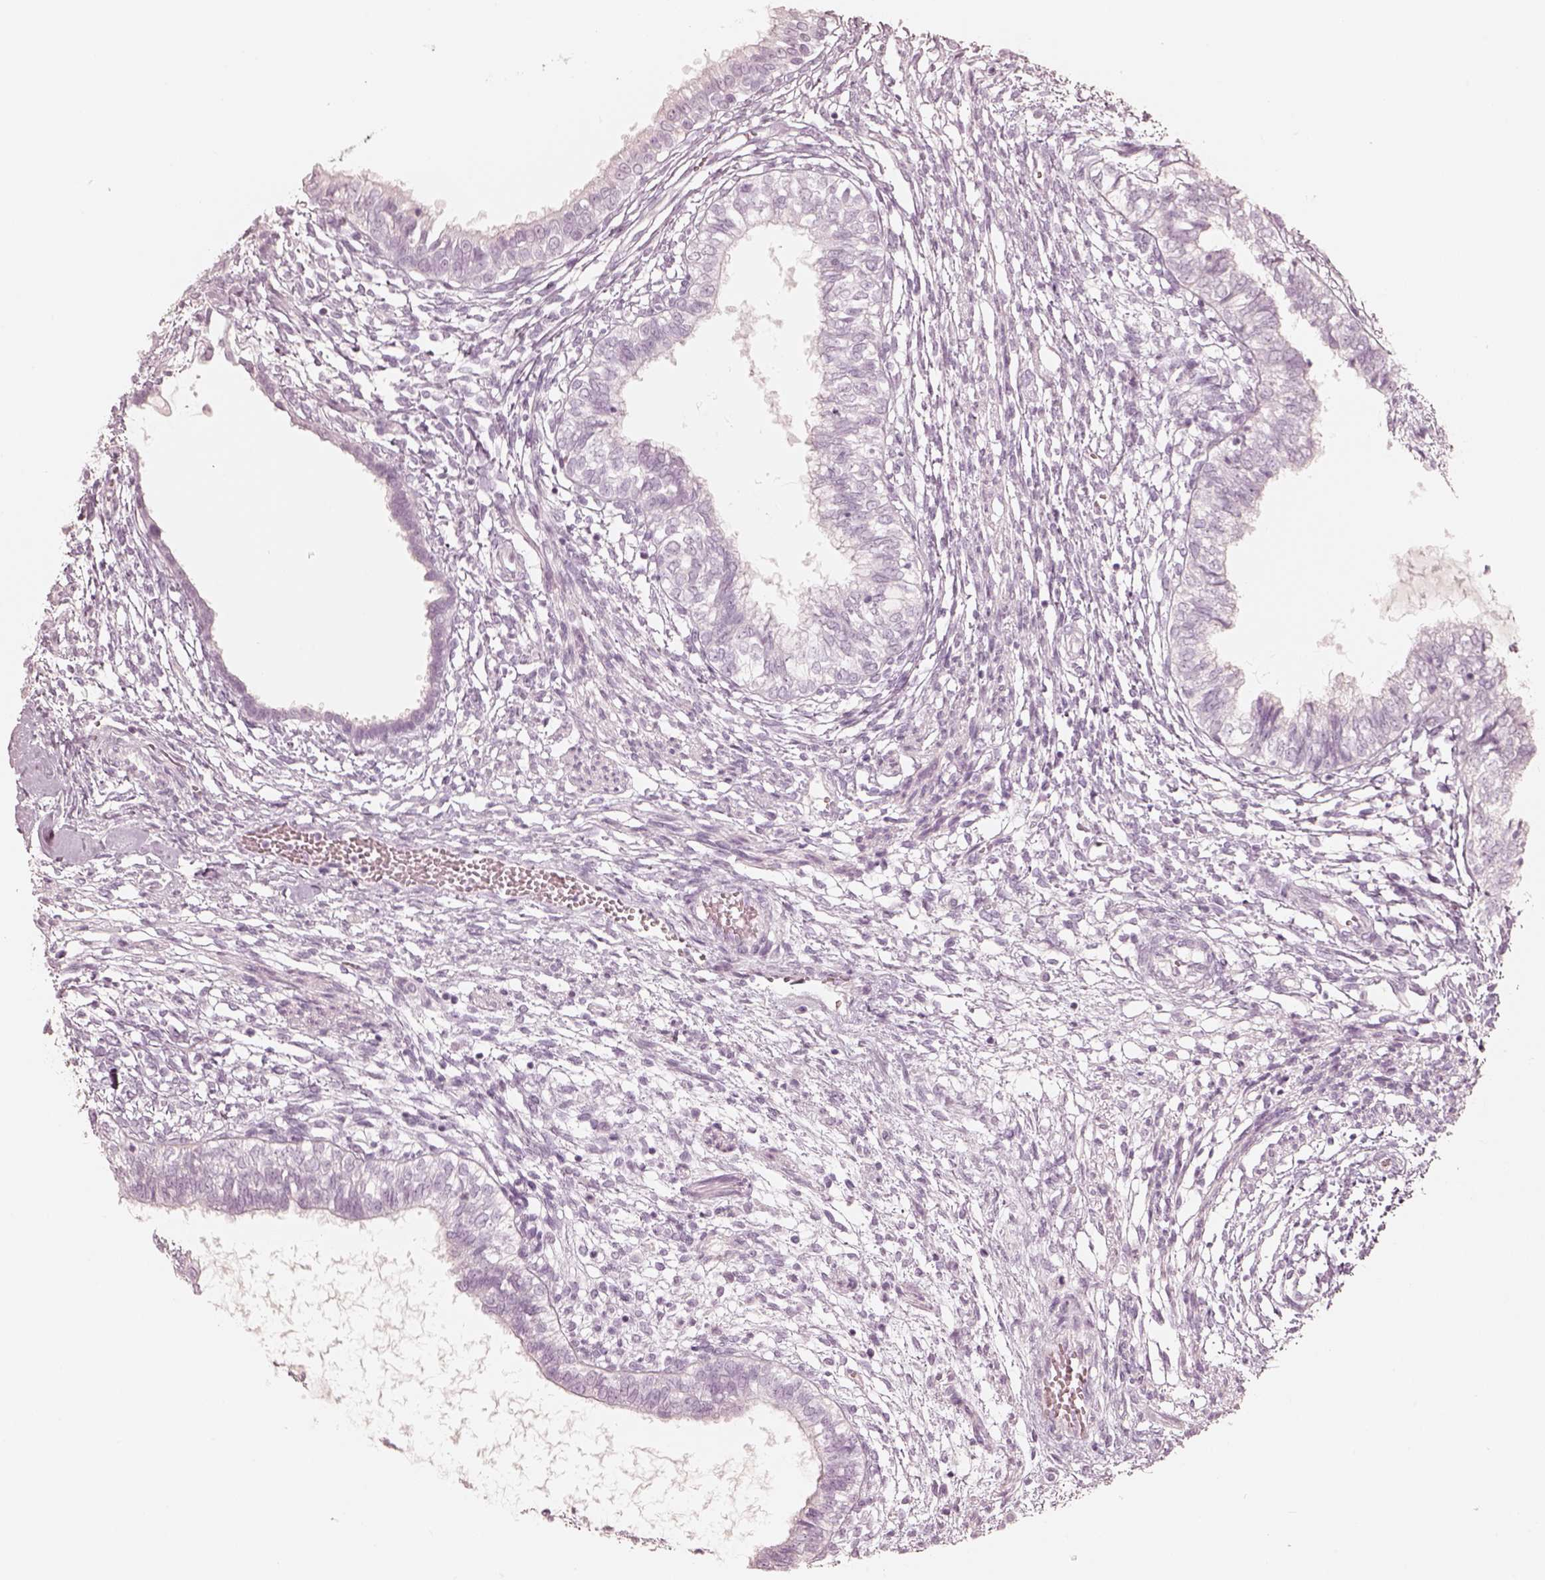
{"staining": {"intensity": "negative", "quantity": "none", "location": "none"}, "tissue": "testis cancer", "cell_type": "Tumor cells", "image_type": "cancer", "snomed": [{"axis": "morphology", "description": "Carcinoma, Embryonal, NOS"}, {"axis": "topography", "description": "Testis"}], "caption": "Immunohistochemistry image of neoplastic tissue: human testis embryonal carcinoma stained with DAB demonstrates no significant protein expression in tumor cells.", "gene": "KRT82", "patient": {"sex": "male", "age": 37}}